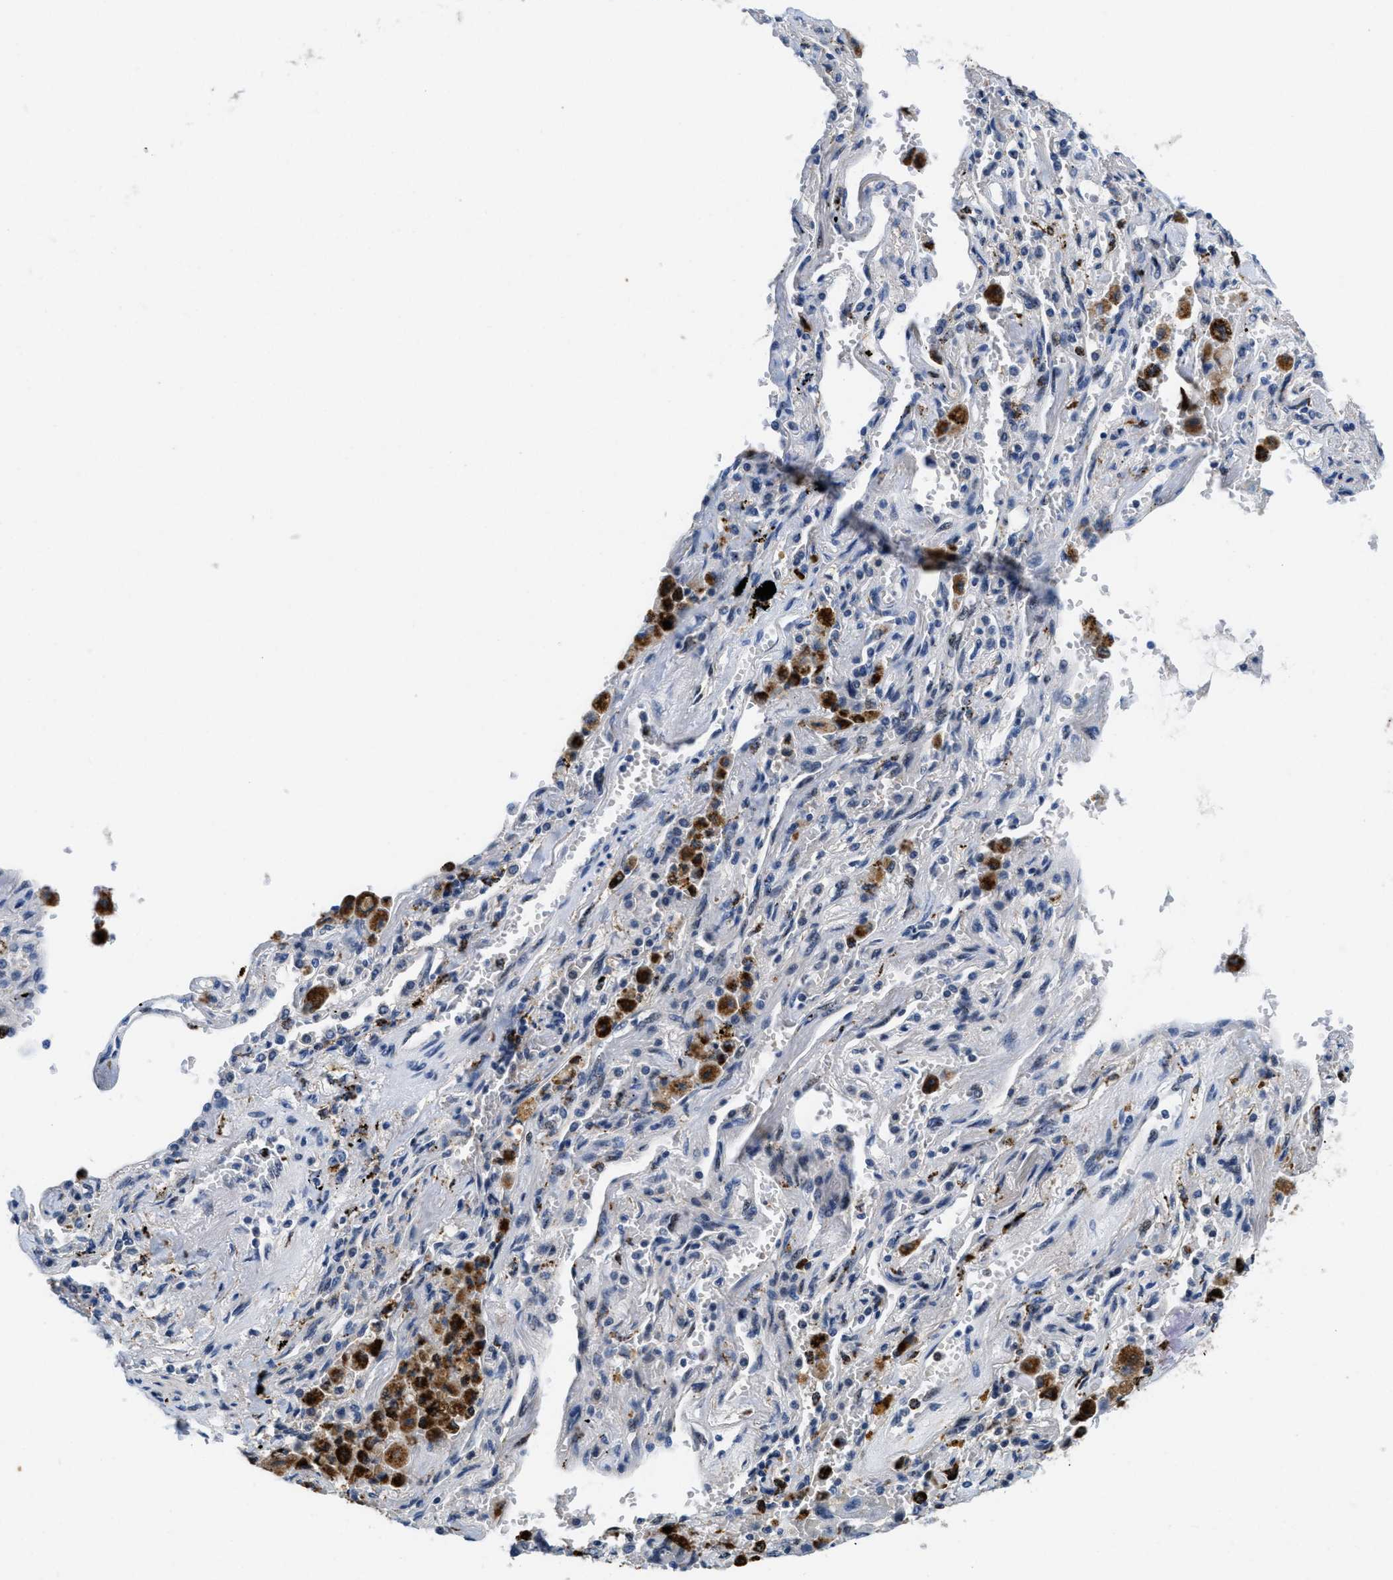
{"staining": {"intensity": "negative", "quantity": "none", "location": "none"}, "tissue": "lung cancer", "cell_type": "Tumor cells", "image_type": "cancer", "snomed": [{"axis": "morphology", "description": "Adenocarcinoma, NOS"}, {"axis": "topography", "description": "Lung"}], "caption": "Lung cancer (adenocarcinoma) was stained to show a protein in brown. There is no significant positivity in tumor cells. (DAB (3,3'-diaminobenzidine) immunohistochemistry (IHC) with hematoxylin counter stain).", "gene": "BMPR2", "patient": {"sex": "female", "age": 65}}